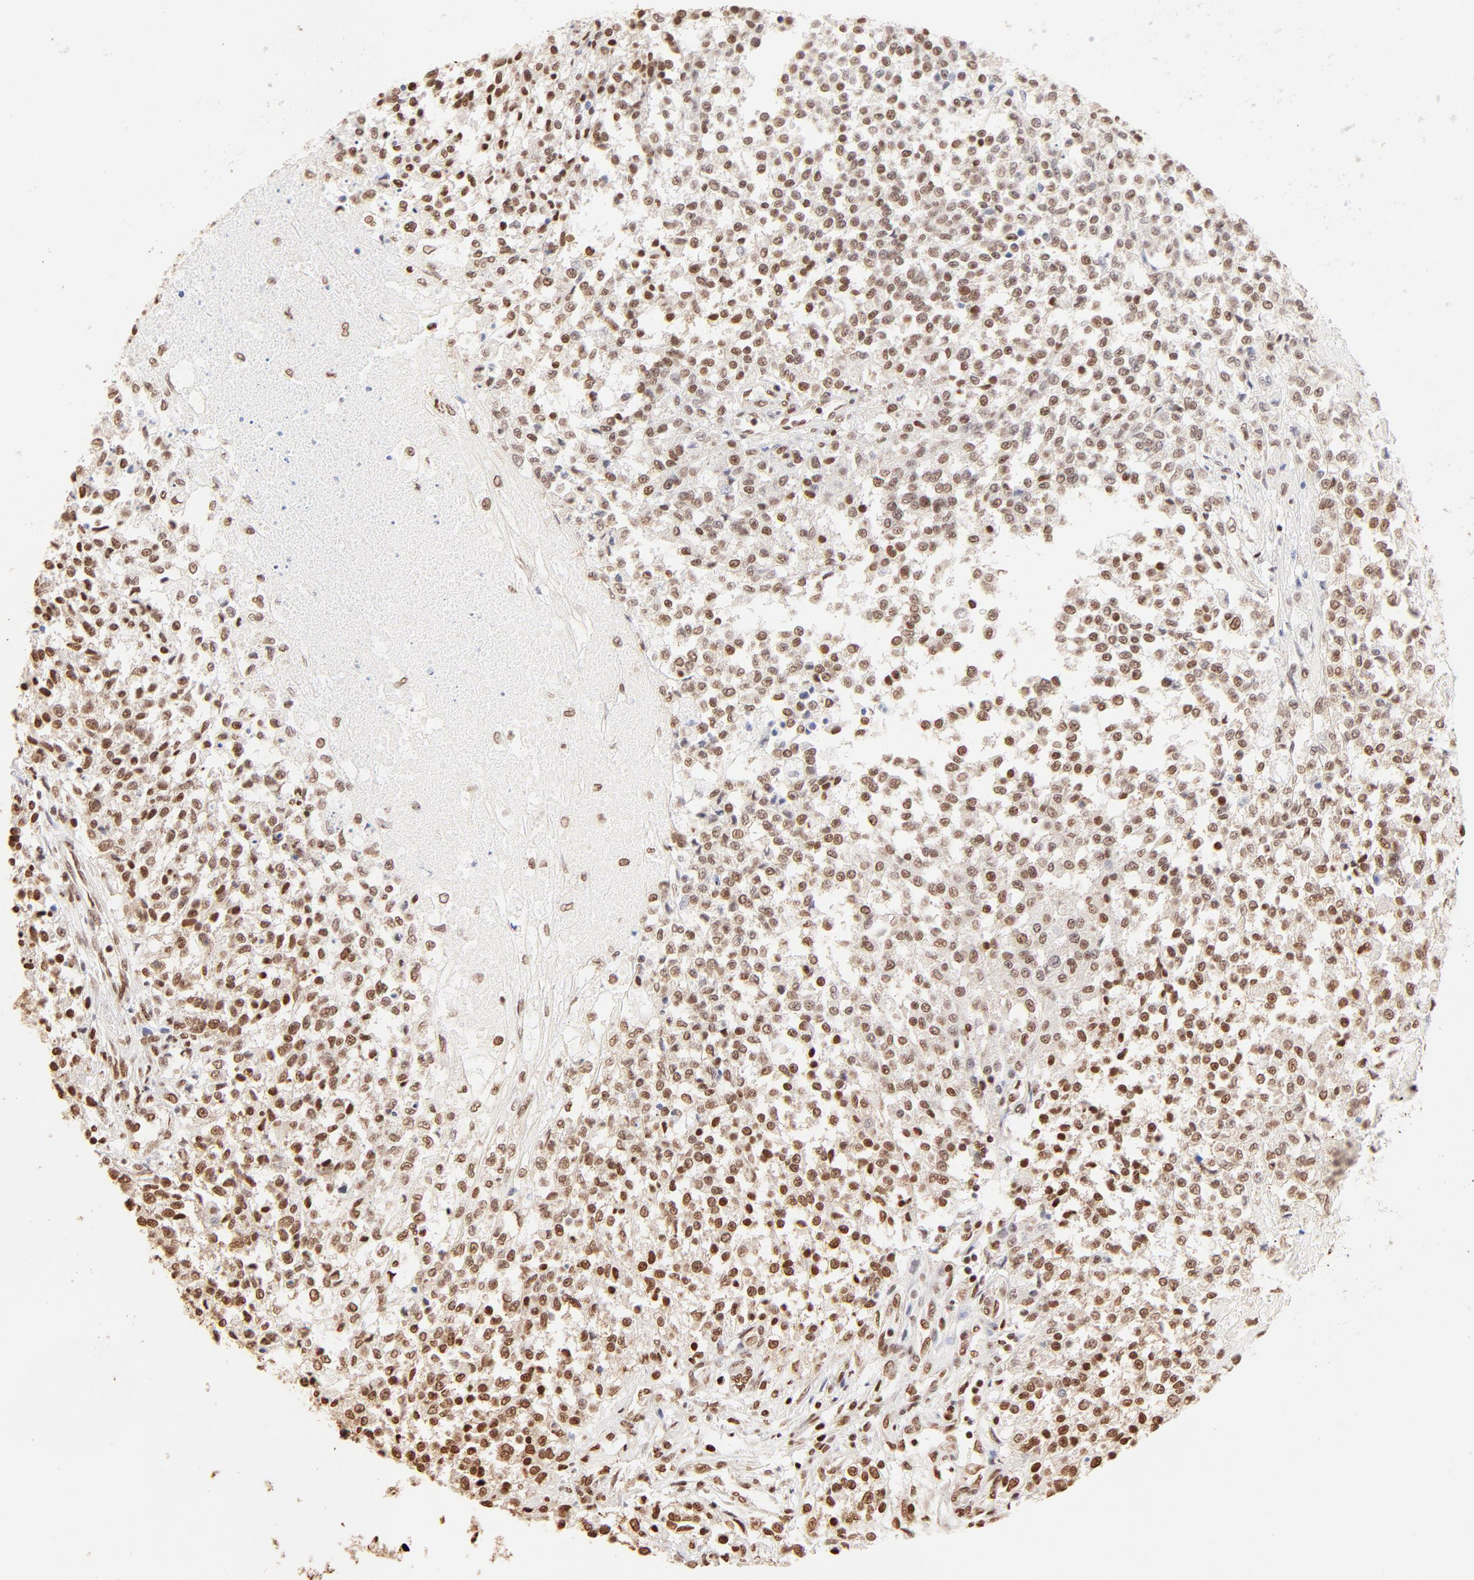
{"staining": {"intensity": "strong", "quantity": ">75%", "location": "nuclear"}, "tissue": "testis cancer", "cell_type": "Tumor cells", "image_type": "cancer", "snomed": [{"axis": "morphology", "description": "Seminoma, NOS"}, {"axis": "topography", "description": "Testis"}], "caption": "The histopathology image reveals immunohistochemical staining of testis cancer (seminoma). There is strong nuclear staining is identified in about >75% of tumor cells. Immunohistochemistry (ihc) stains the protein in brown and the nuclei are stained blue.", "gene": "ZNF540", "patient": {"sex": "male", "age": 59}}